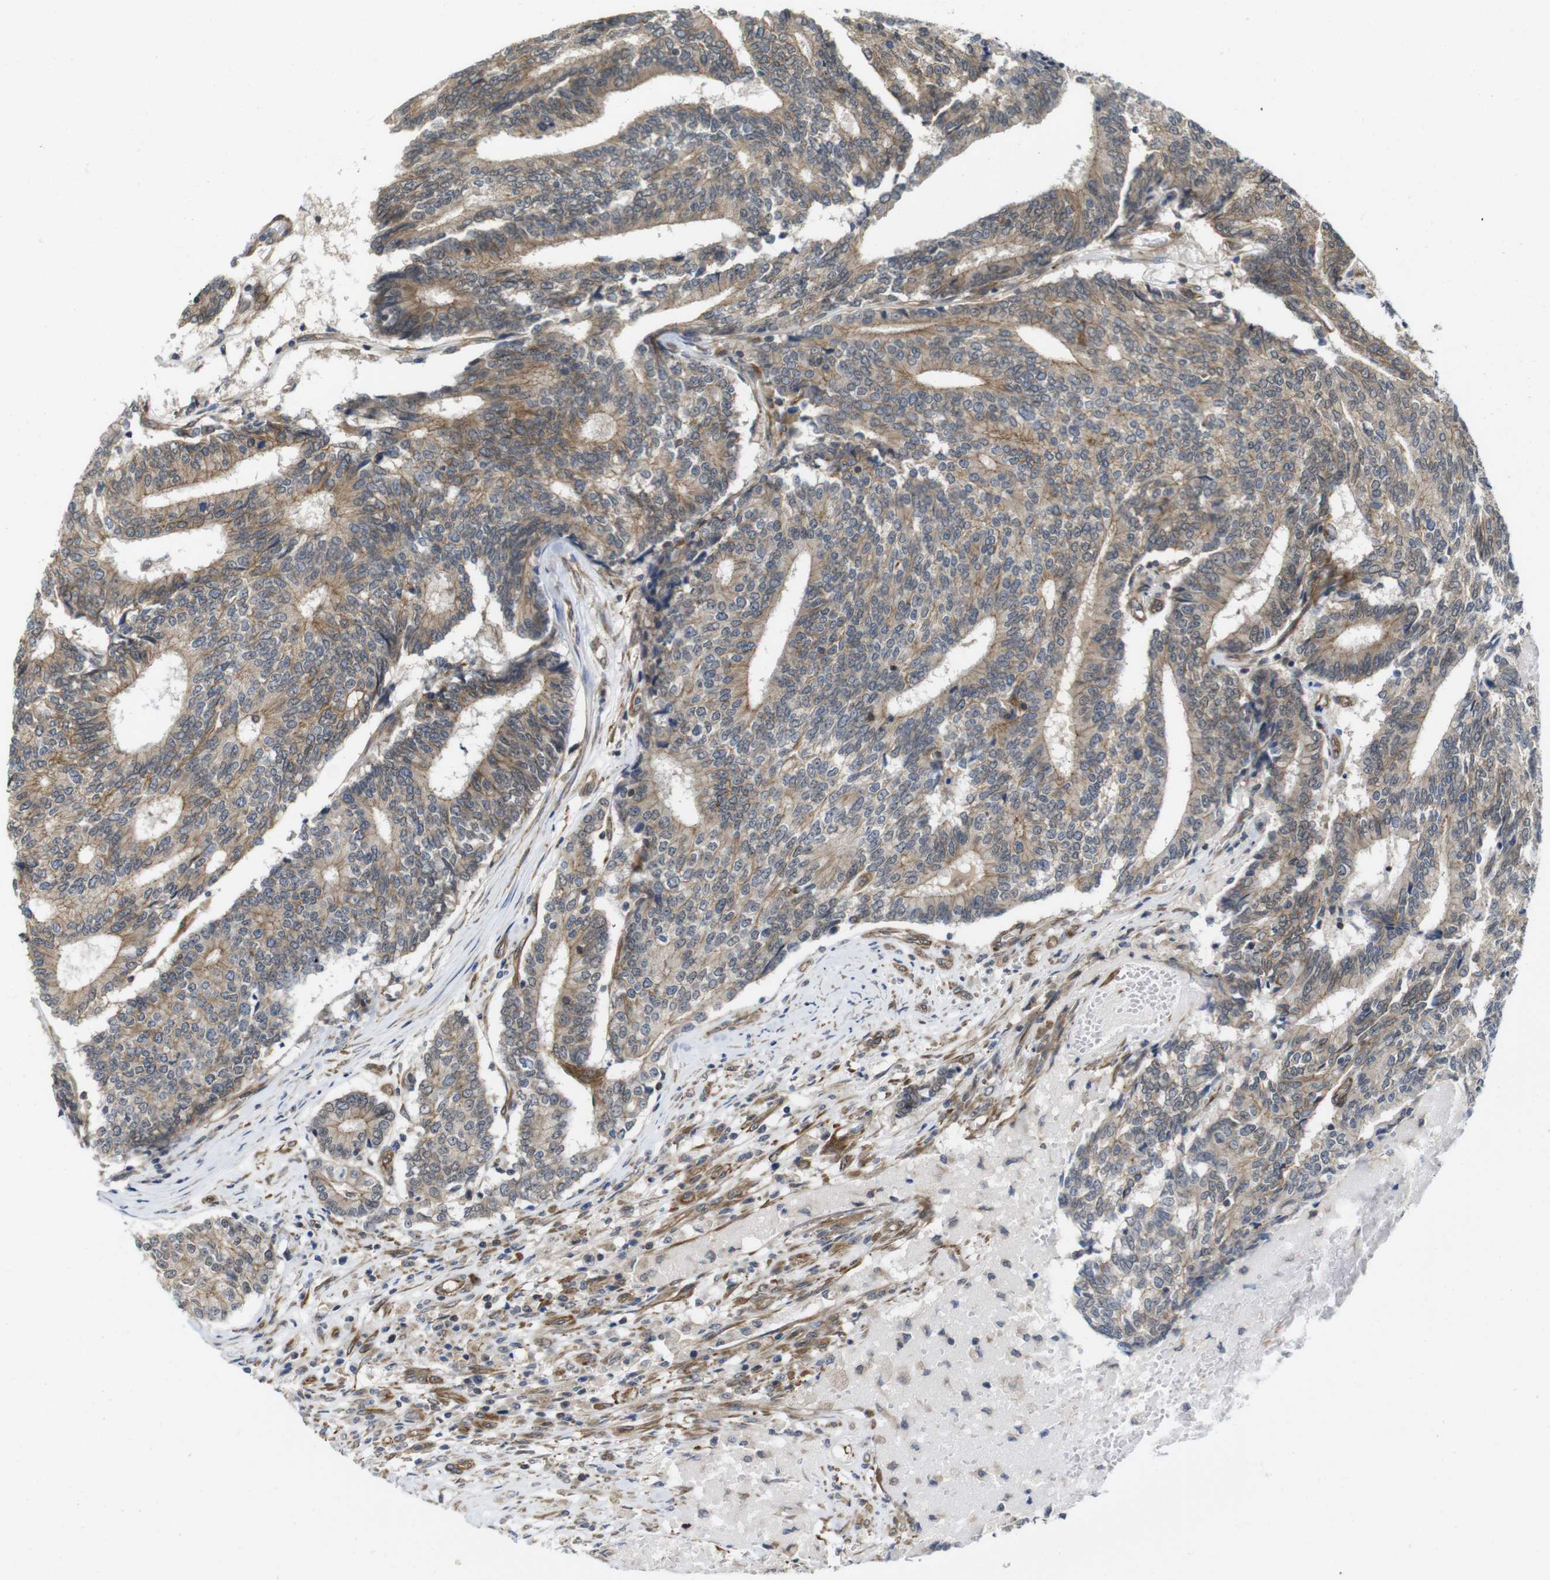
{"staining": {"intensity": "weak", "quantity": ">75%", "location": "cytoplasmic/membranous"}, "tissue": "prostate cancer", "cell_type": "Tumor cells", "image_type": "cancer", "snomed": [{"axis": "morphology", "description": "Normal tissue, NOS"}, {"axis": "morphology", "description": "Adenocarcinoma, High grade"}, {"axis": "topography", "description": "Prostate"}, {"axis": "topography", "description": "Seminal veicle"}], "caption": "Protein expression analysis of prostate cancer displays weak cytoplasmic/membranous positivity in about >75% of tumor cells.", "gene": "ZDHHC5", "patient": {"sex": "male", "age": 55}}